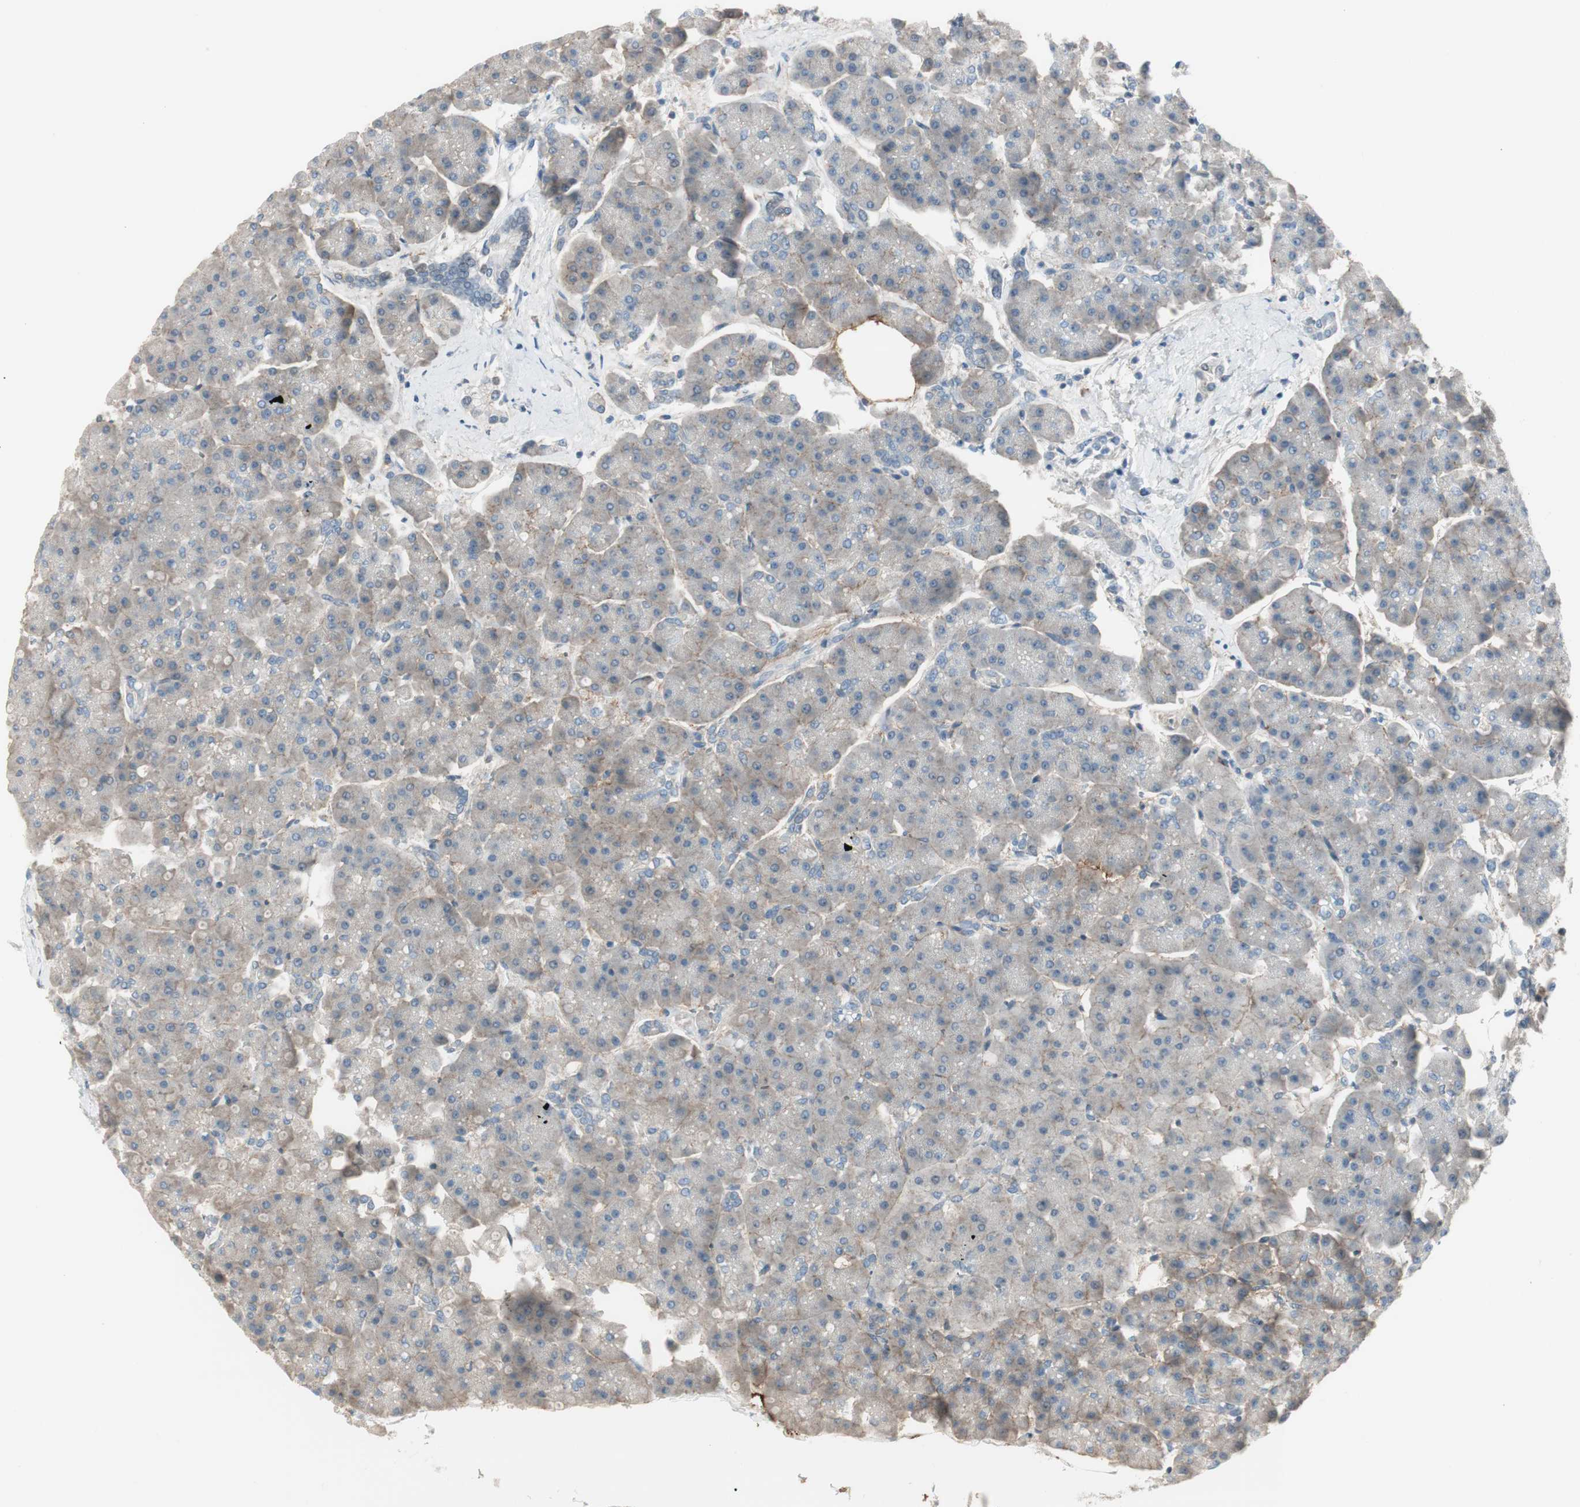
{"staining": {"intensity": "weak", "quantity": ">75%", "location": "cytoplasmic/membranous"}, "tissue": "pancreas", "cell_type": "Exocrine glandular cells", "image_type": "normal", "snomed": [{"axis": "morphology", "description": "Normal tissue, NOS"}, {"axis": "topography", "description": "Pancreas"}], "caption": "Immunohistochemistry (DAB) staining of unremarkable pancreas displays weak cytoplasmic/membranous protein positivity in approximately >75% of exocrine glandular cells.", "gene": "EVA1A", "patient": {"sex": "female", "age": 70}}